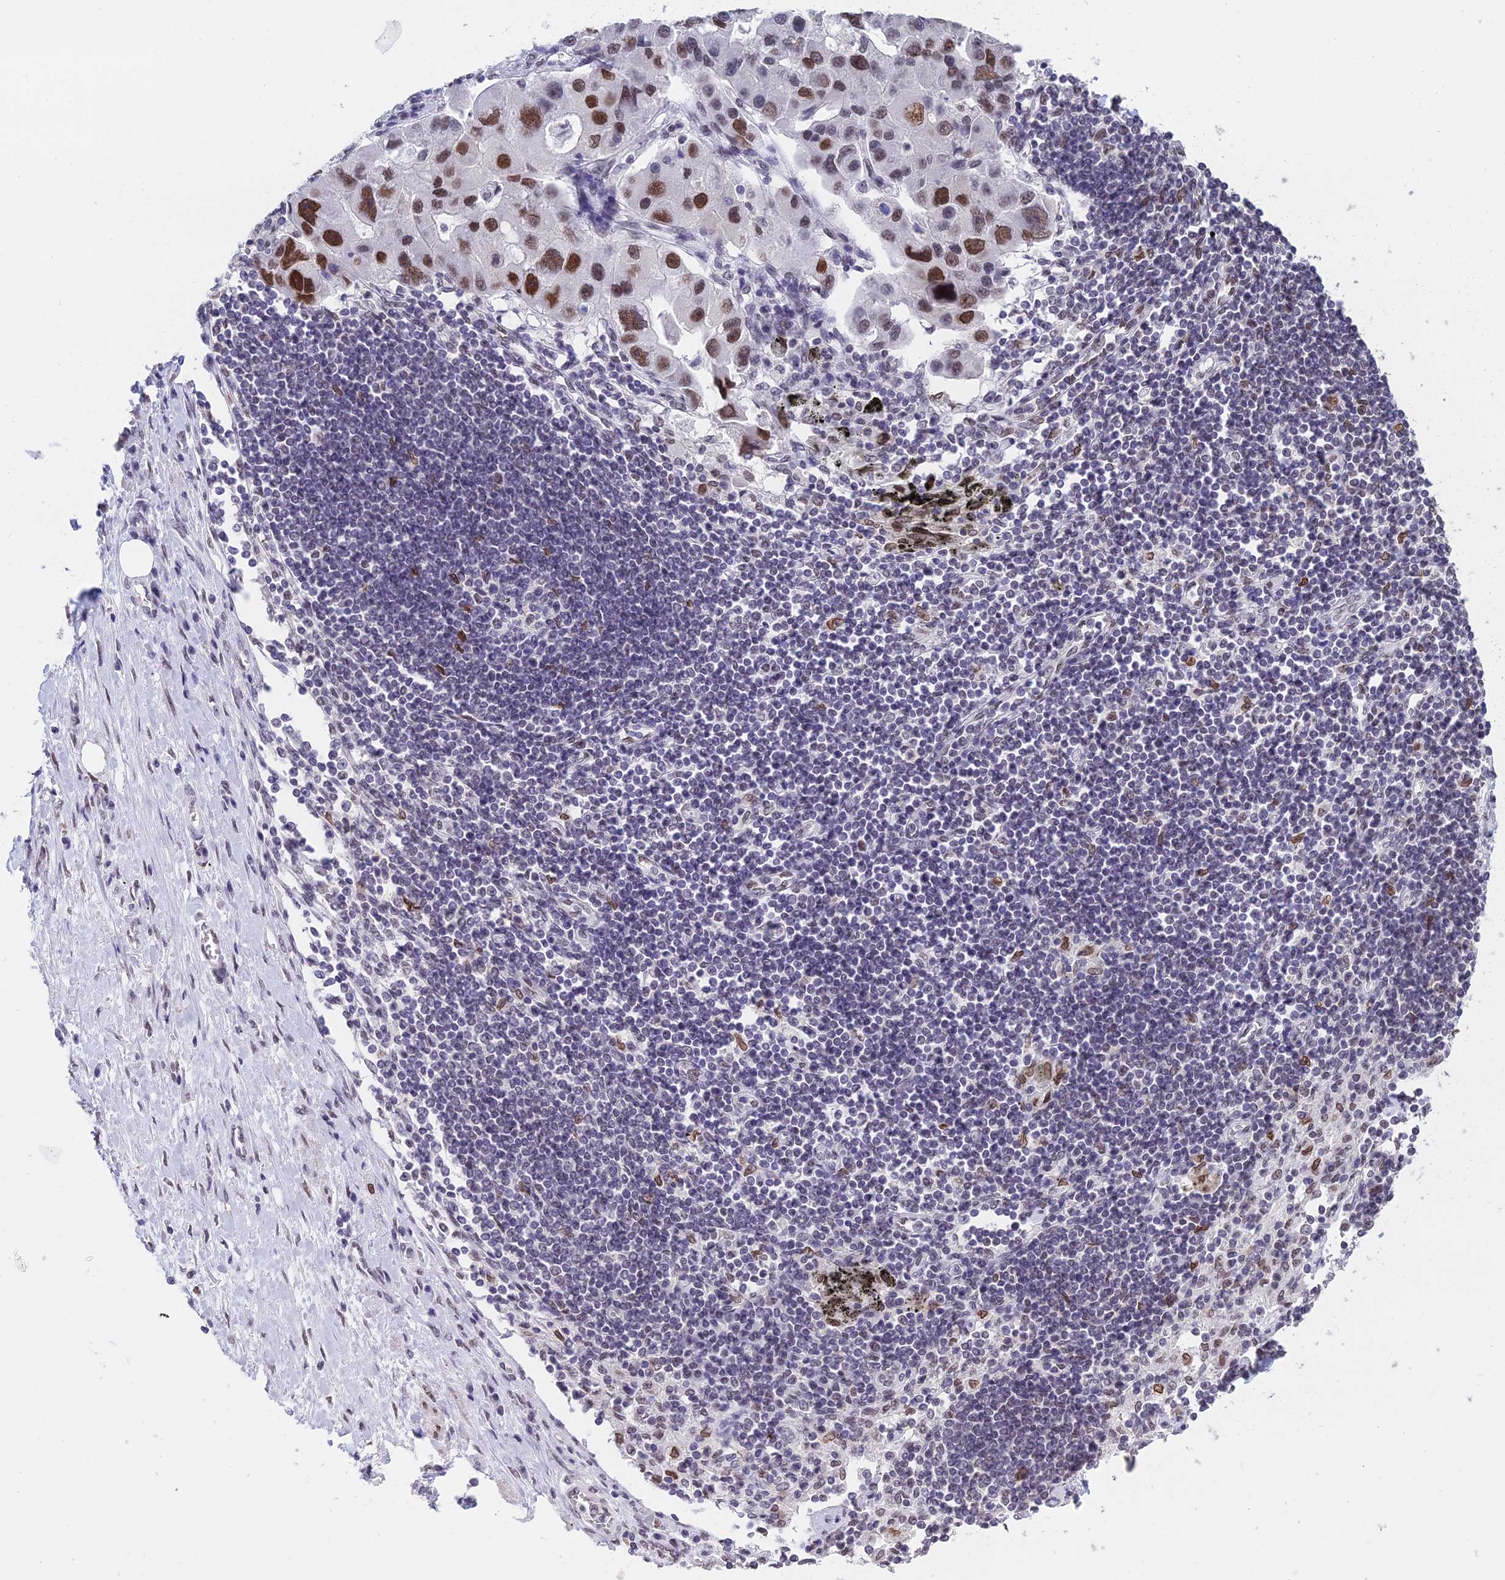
{"staining": {"intensity": "strong", "quantity": ">75%", "location": "nuclear"}, "tissue": "lung cancer", "cell_type": "Tumor cells", "image_type": "cancer", "snomed": [{"axis": "morphology", "description": "Adenocarcinoma, NOS"}, {"axis": "topography", "description": "Lung"}], "caption": "Immunohistochemical staining of human lung adenocarcinoma displays strong nuclear protein staining in about >75% of tumor cells.", "gene": "CCDC97", "patient": {"sex": "female", "age": 54}}